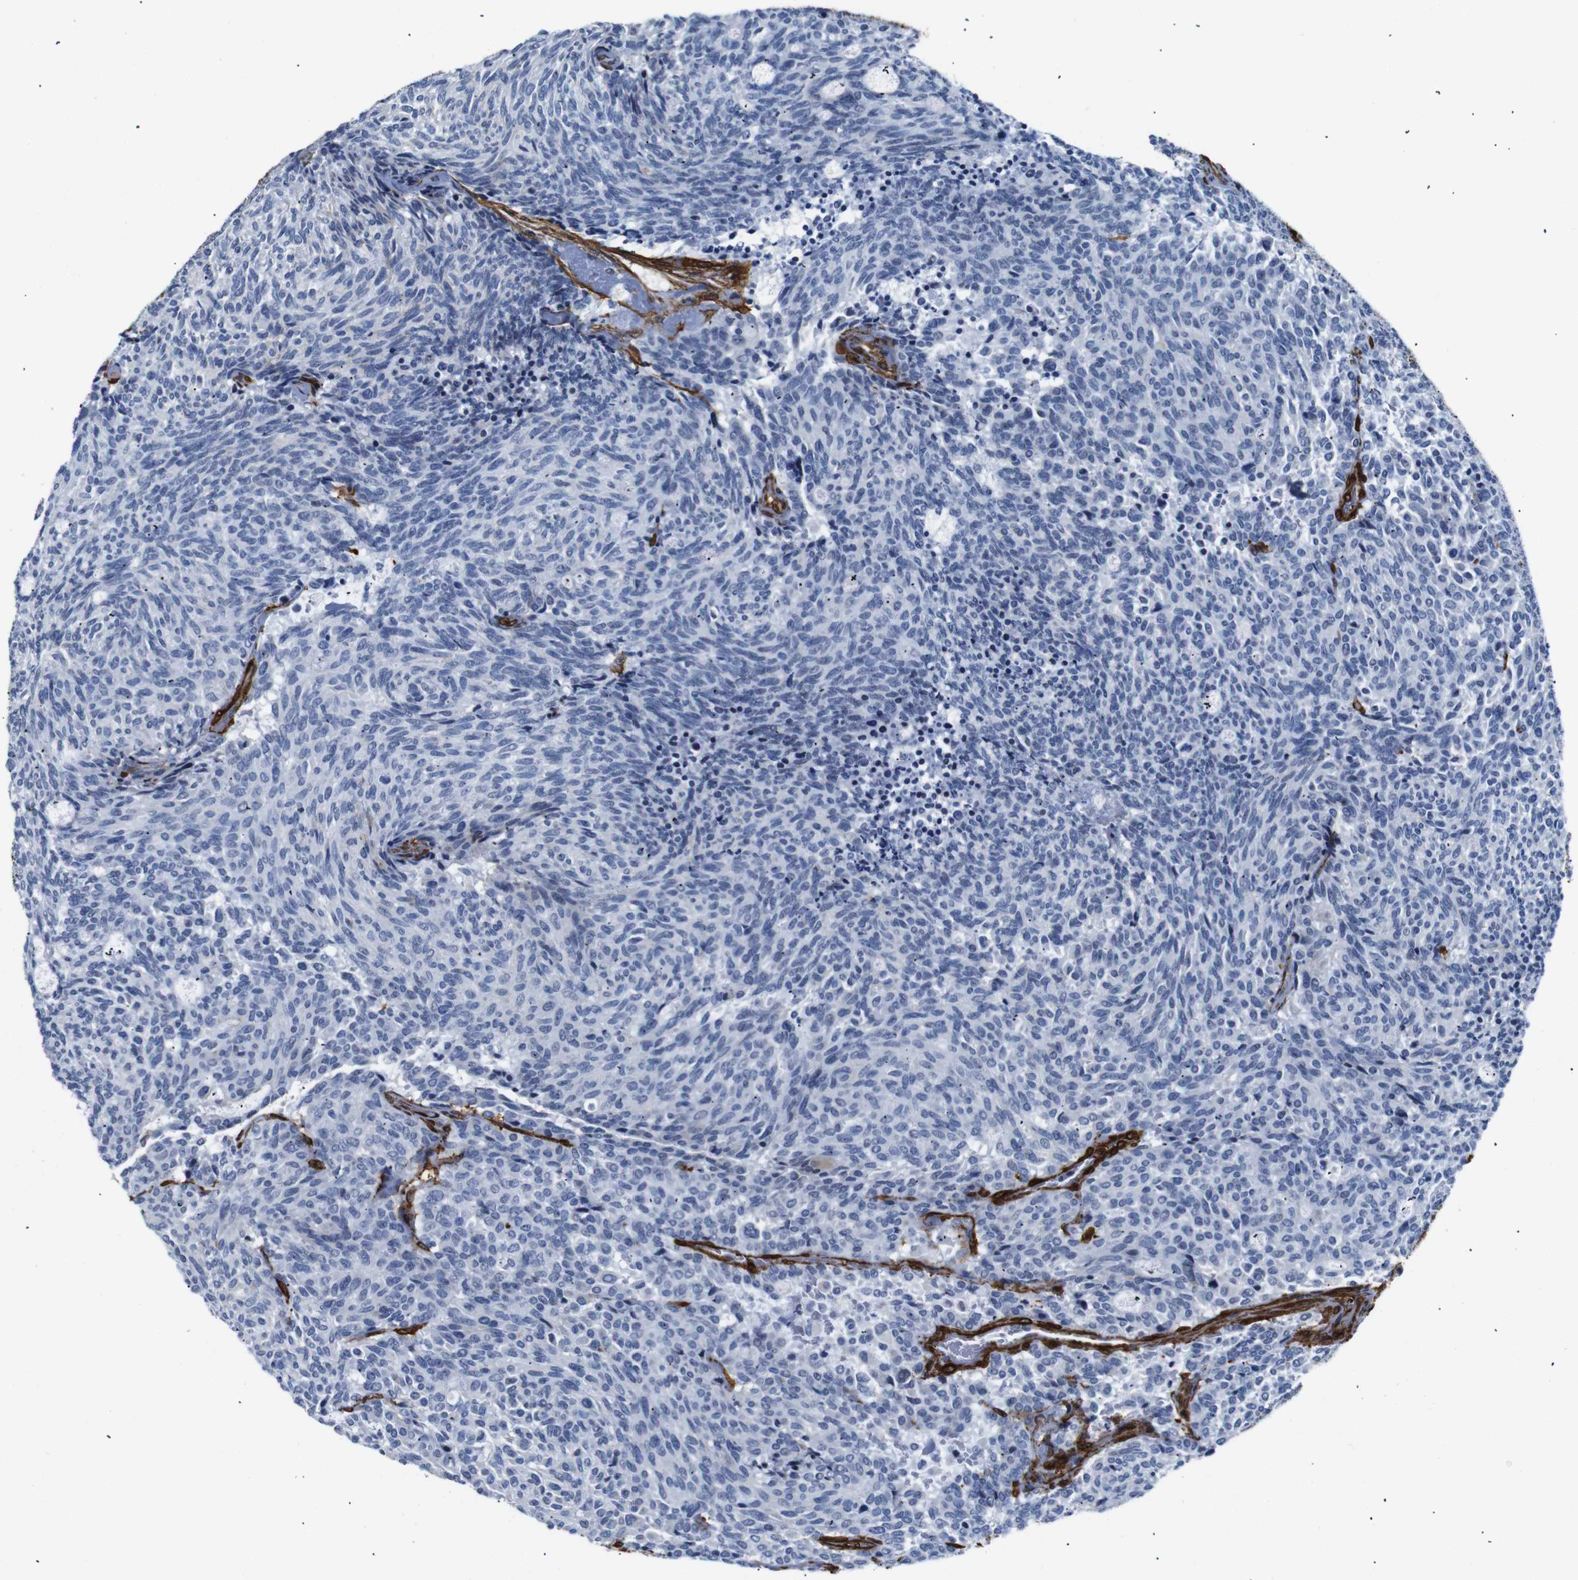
{"staining": {"intensity": "negative", "quantity": "none", "location": "none"}, "tissue": "carcinoid", "cell_type": "Tumor cells", "image_type": "cancer", "snomed": [{"axis": "morphology", "description": "Carcinoid, malignant, NOS"}, {"axis": "topography", "description": "Pancreas"}], "caption": "The immunohistochemistry micrograph has no significant expression in tumor cells of malignant carcinoid tissue.", "gene": "ACTA2", "patient": {"sex": "female", "age": 54}}